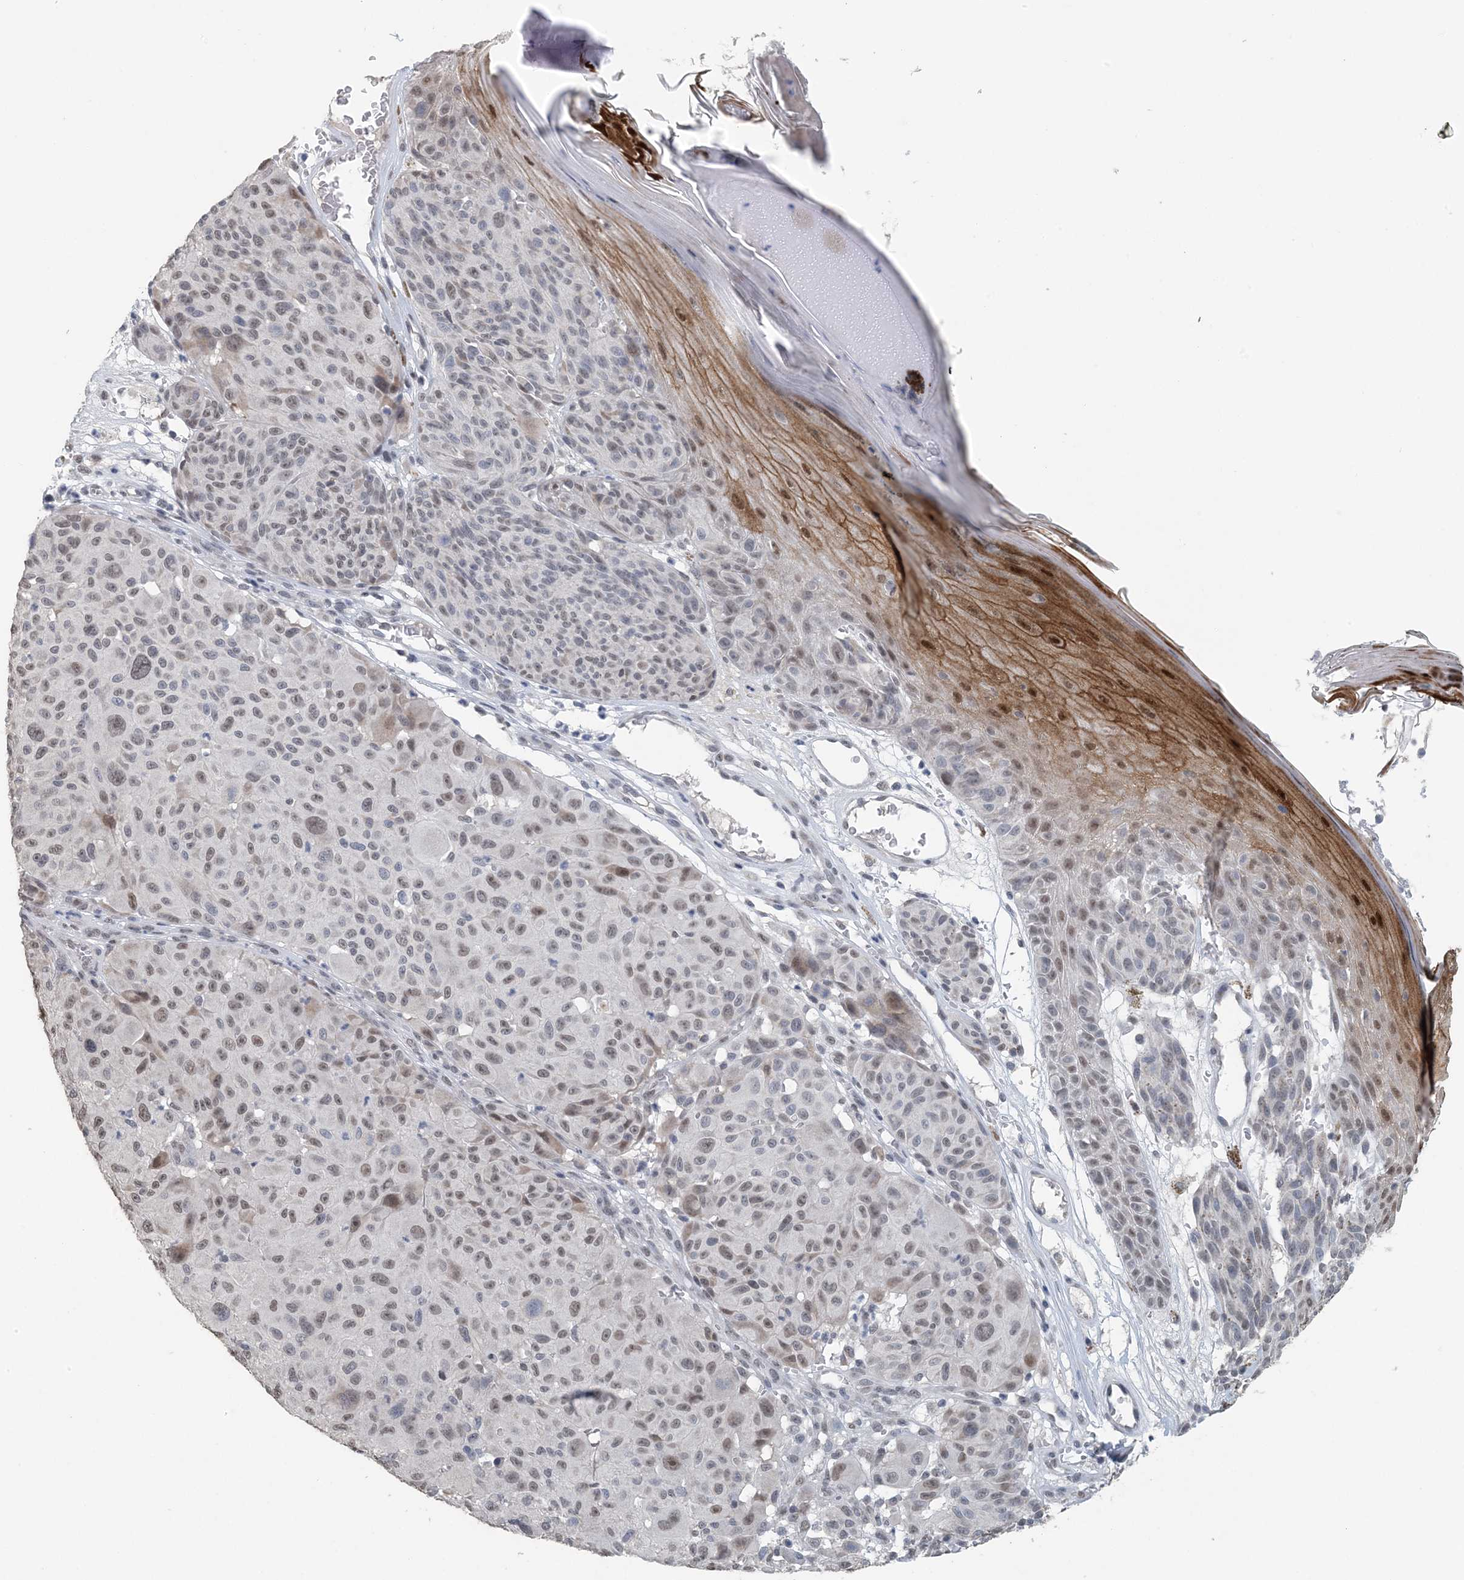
{"staining": {"intensity": "weak", "quantity": "<25%", "location": "nuclear"}, "tissue": "melanoma", "cell_type": "Tumor cells", "image_type": "cancer", "snomed": [{"axis": "morphology", "description": "Malignant melanoma, NOS"}, {"axis": "topography", "description": "Skin"}], "caption": "A high-resolution histopathology image shows IHC staining of melanoma, which displays no significant expression in tumor cells. (DAB IHC, high magnification).", "gene": "MBD2", "patient": {"sex": "male", "age": 83}}